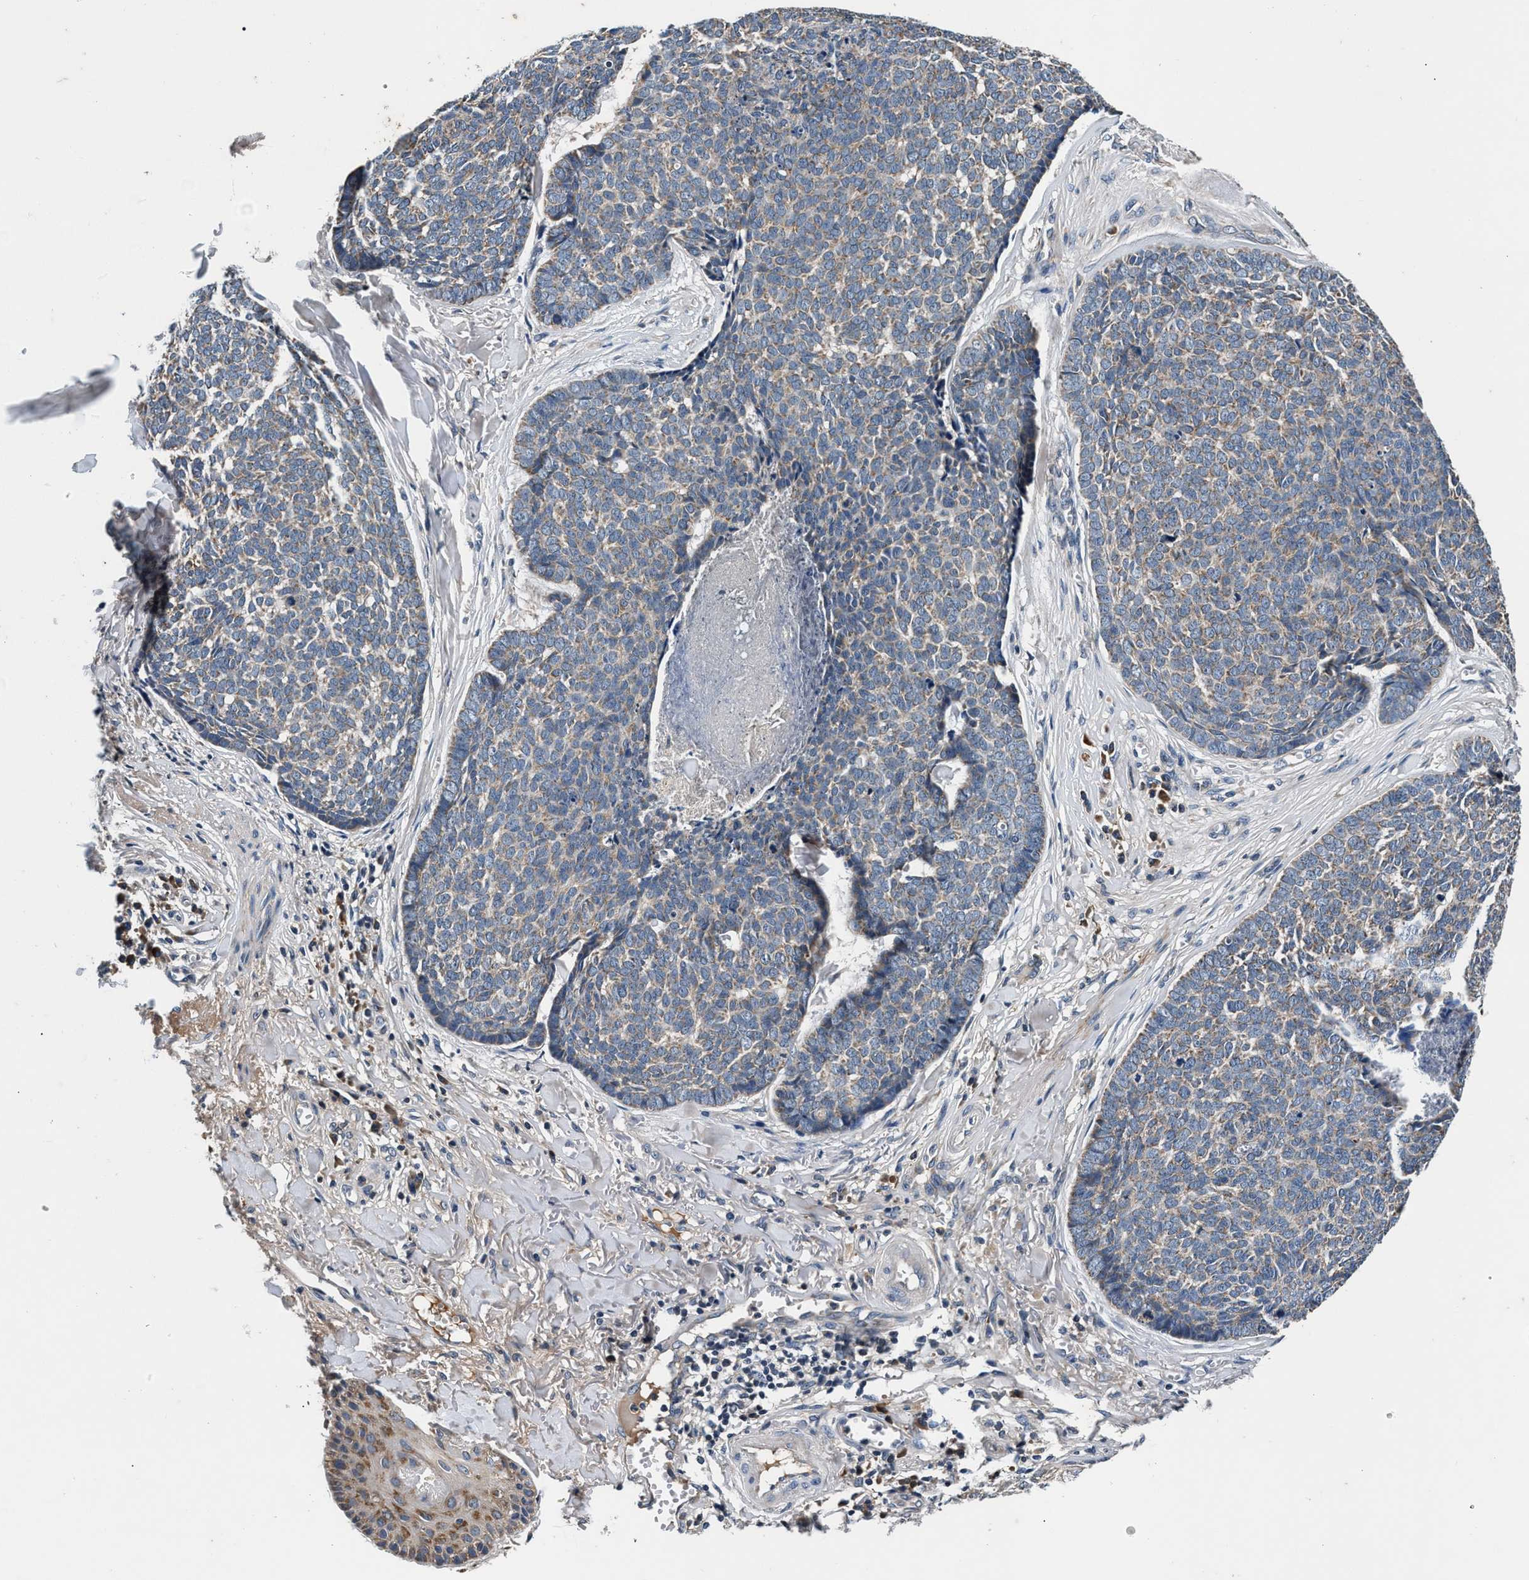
{"staining": {"intensity": "weak", "quantity": "25%-75%", "location": "cytoplasmic/membranous"}, "tissue": "skin cancer", "cell_type": "Tumor cells", "image_type": "cancer", "snomed": [{"axis": "morphology", "description": "Basal cell carcinoma"}, {"axis": "topography", "description": "Skin"}], "caption": "Skin basal cell carcinoma tissue exhibits weak cytoplasmic/membranous positivity in approximately 25%-75% of tumor cells", "gene": "IMMT", "patient": {"sex": "male", "age": 84}}